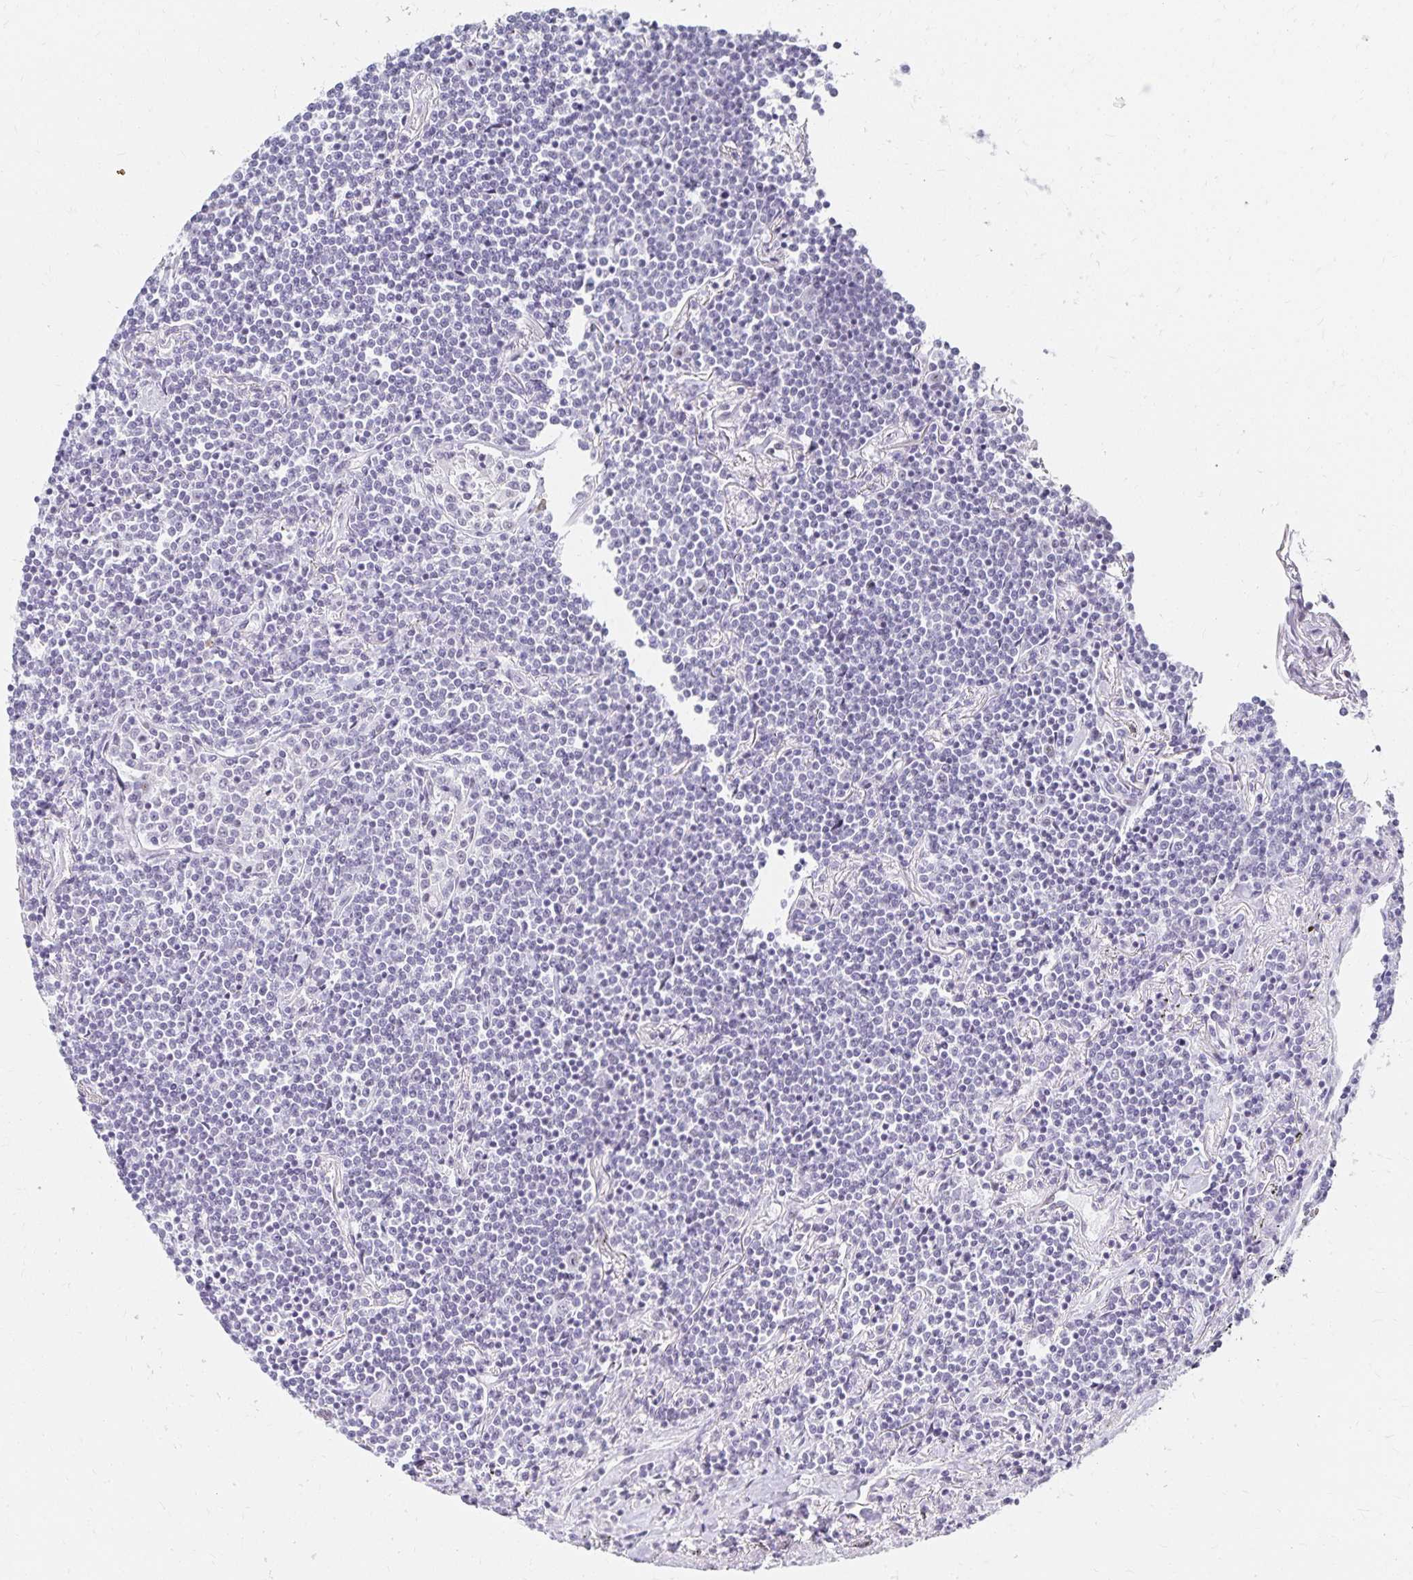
{"staining": {"intensity": "negative", "quantity": "none", "location": "none"}, "tissue": "lymphoma", "cell_type": "Tumor cells", "image_type": "cancer", "snomed": [{"axis": "morphology", "description": "Malignant lymphoma, non-Hodgkin's type, Low grade"}, {"axis": "topography", "description": "Lung"}], "caption": "Tumor cells are negative for protein expression in human low-grade malignant lymphoma, non-Hodgkin's type.", "gene": "C20orf85", "patient": {"sex": "female", "age": 71}}